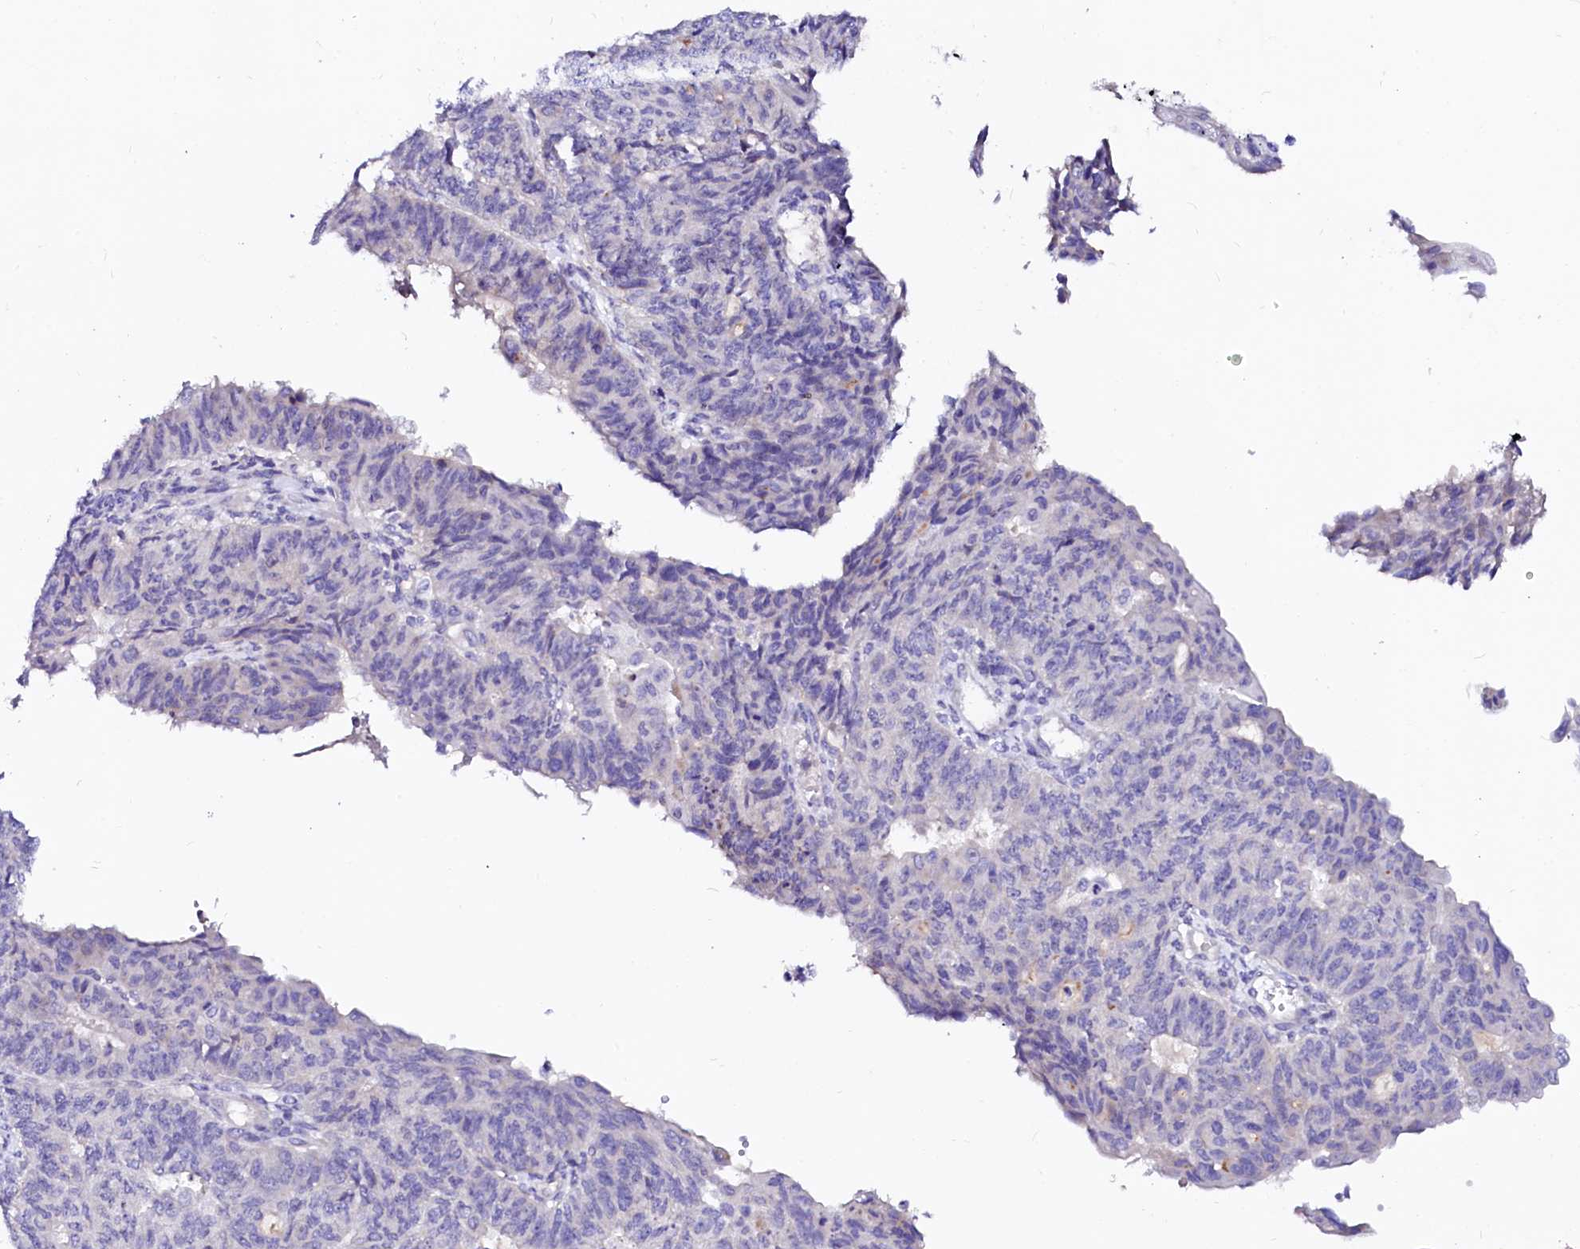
{"staining": {"intensity": "negative", "quantity": "none", "location": "none"}, "tissue": "endometrial cancer", "cell_type": "Tumor cells", "image_type": "cancer", "snomed": [{"axis": "morphology", "description": "Adenocarcinoma, NOS"}, {"axis": "topography", "description": "Endometrium"}], "caption": "An immunohistochemistry histopathology image of endometrial cancer is shown. There is no staining in tumor cells of endometrial cancer. Brightfield microscopy of immunohistochemistry stained with DAB (brown) and hematoxylin (blue), captured at high magnification.", "gene": "BTBD16", "patient": {"sex": "female", "age": 32}}